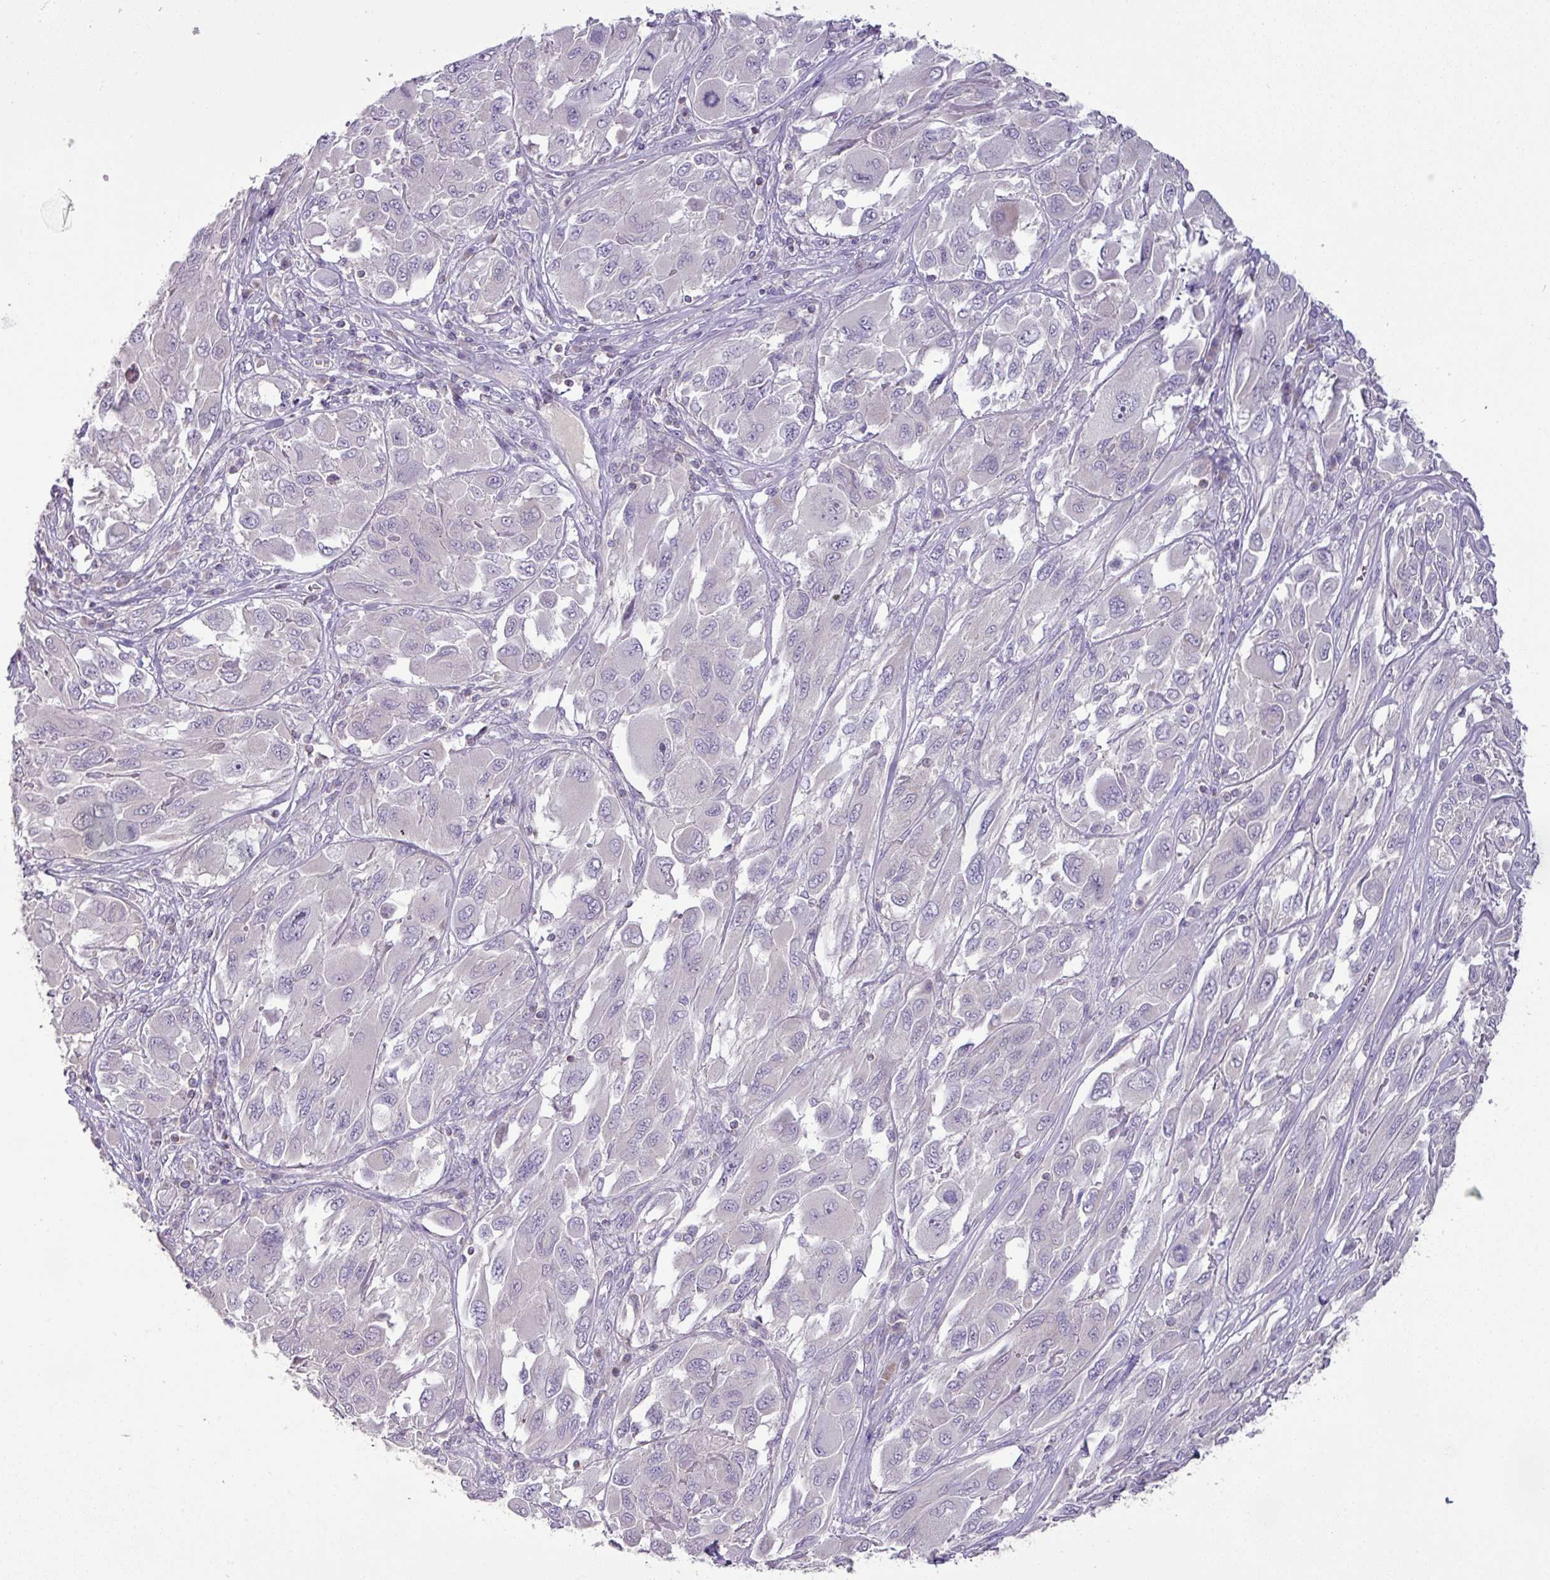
{"staining": {"intensity": "negative", "quantity": "none", "location": "none"}, "tissue": "melanoma", "cell_type": "Tumor cells", "image_type": "cancer", "snomed": [{"axis": "morphology", "description": "Malignant melanoma, NOS"}, {"axis": "topography", "description": "Skin"}], "caption": "The photomicrograph displays no significant expression in tumor cells of malignant melanoma.", "gene": "TRAPPC1", "patient": {"sex": "female", "age": 91}}